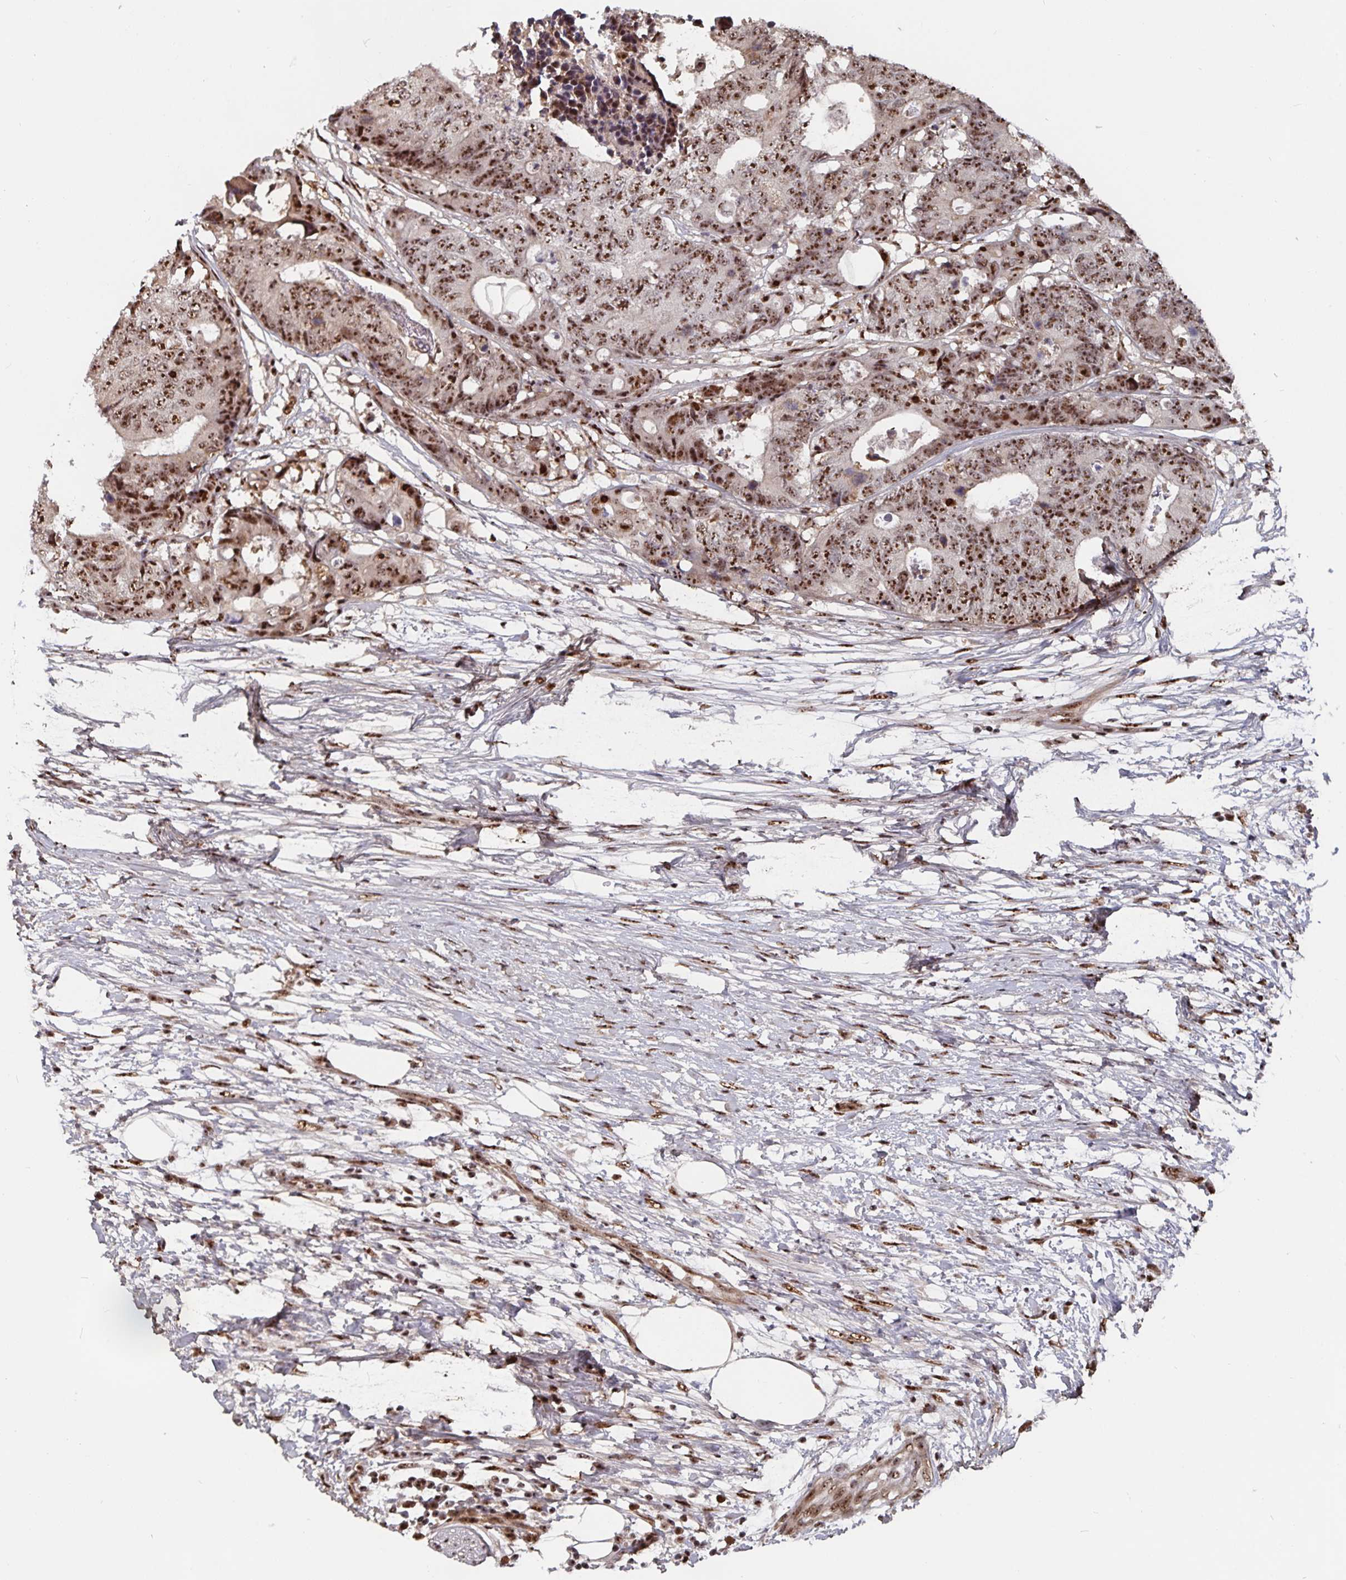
{"staining": {"intensity": "strong", "quantity": ">75%", "location": "nuclear"}, "tissue": "colorectal cancer", "cell_type": "Tumor cells", "image_type": "cancer", "snomed": [{"axis": "morphology", "description": "Adenocarcinoma, NOS"}, {"axis": "topography", "description": "Colon"}], "caption": "Immunohistochemistry (IHC) micrograph of neoplastic tissue: human adenocarcinoma (colorectal) stained using IHC displays high levels of strong protein expression localized specifically in the nuclear of tumor cells, appearing as a nuclear brown color.", "gene": "LAS1L", "patient": {"sex": "female", "age": 48}}